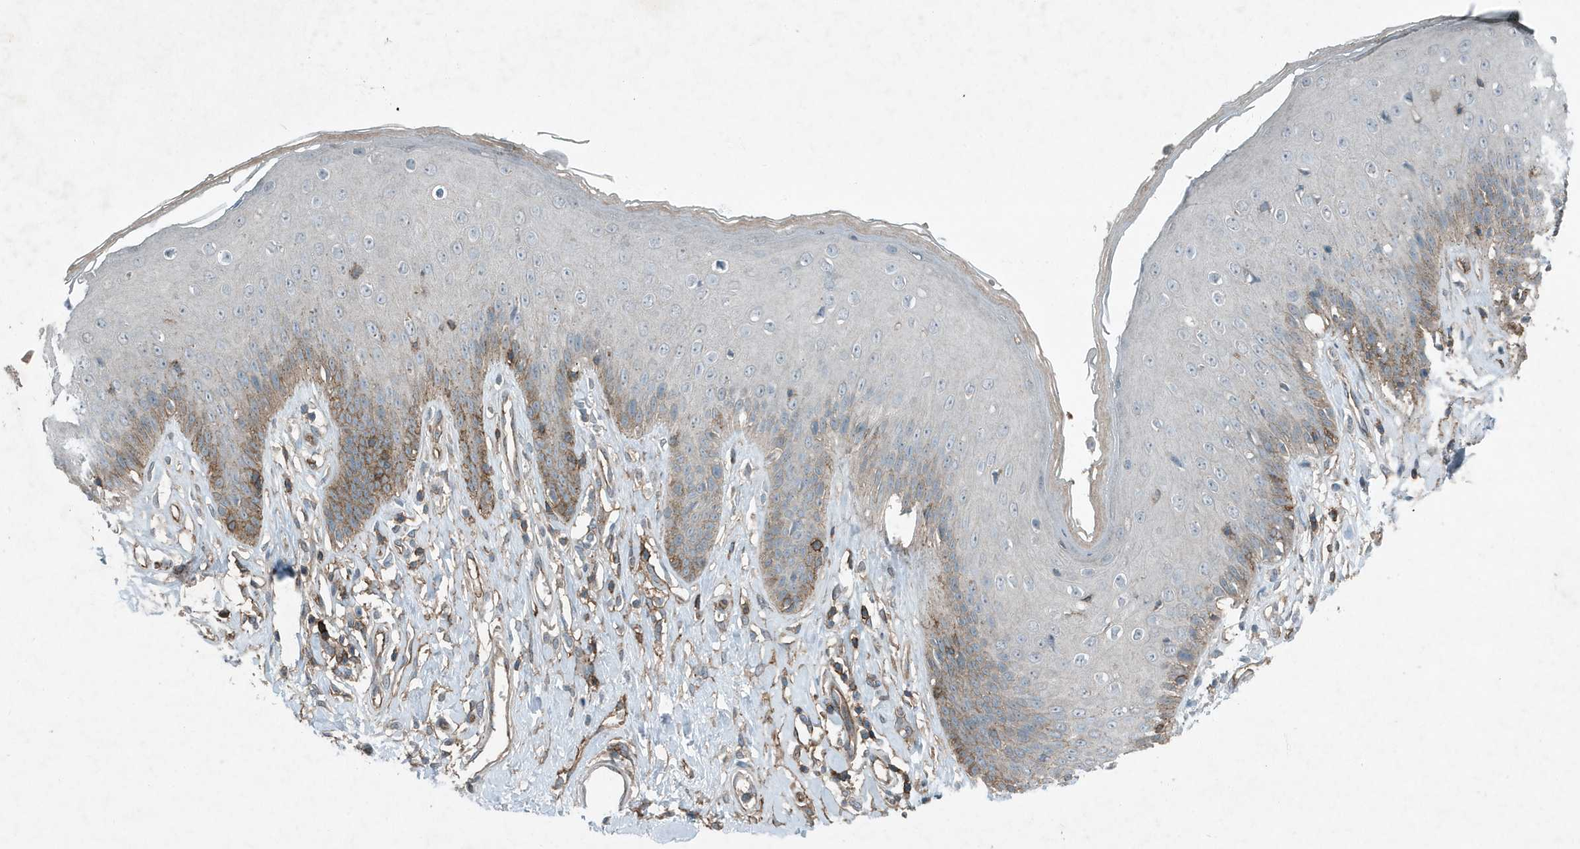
{"staining": {"intensity": "moderate", "quantity": "<25%", "location": "cytoplasmic/membranous"}, "tissue": "skin", "cell_type": "Epidermal cells", "image_type": "normal", "snomed": [{"axis": "morphology", "description": "Normal tissue, NOS"}, {"axis": "morphology", "description": "Squamous cell carcinoma, NOS"}, {"axis": "topography", "description": "Vulva"}], "caption": "Brown immunohistochemical staining in unremarkable skin exhibits moderate cytoplasmic/membranous staining in approximately <25% of epidermal cells.", "gene": "DAPP1", "patient": {"sex": "female", "age": 85}}